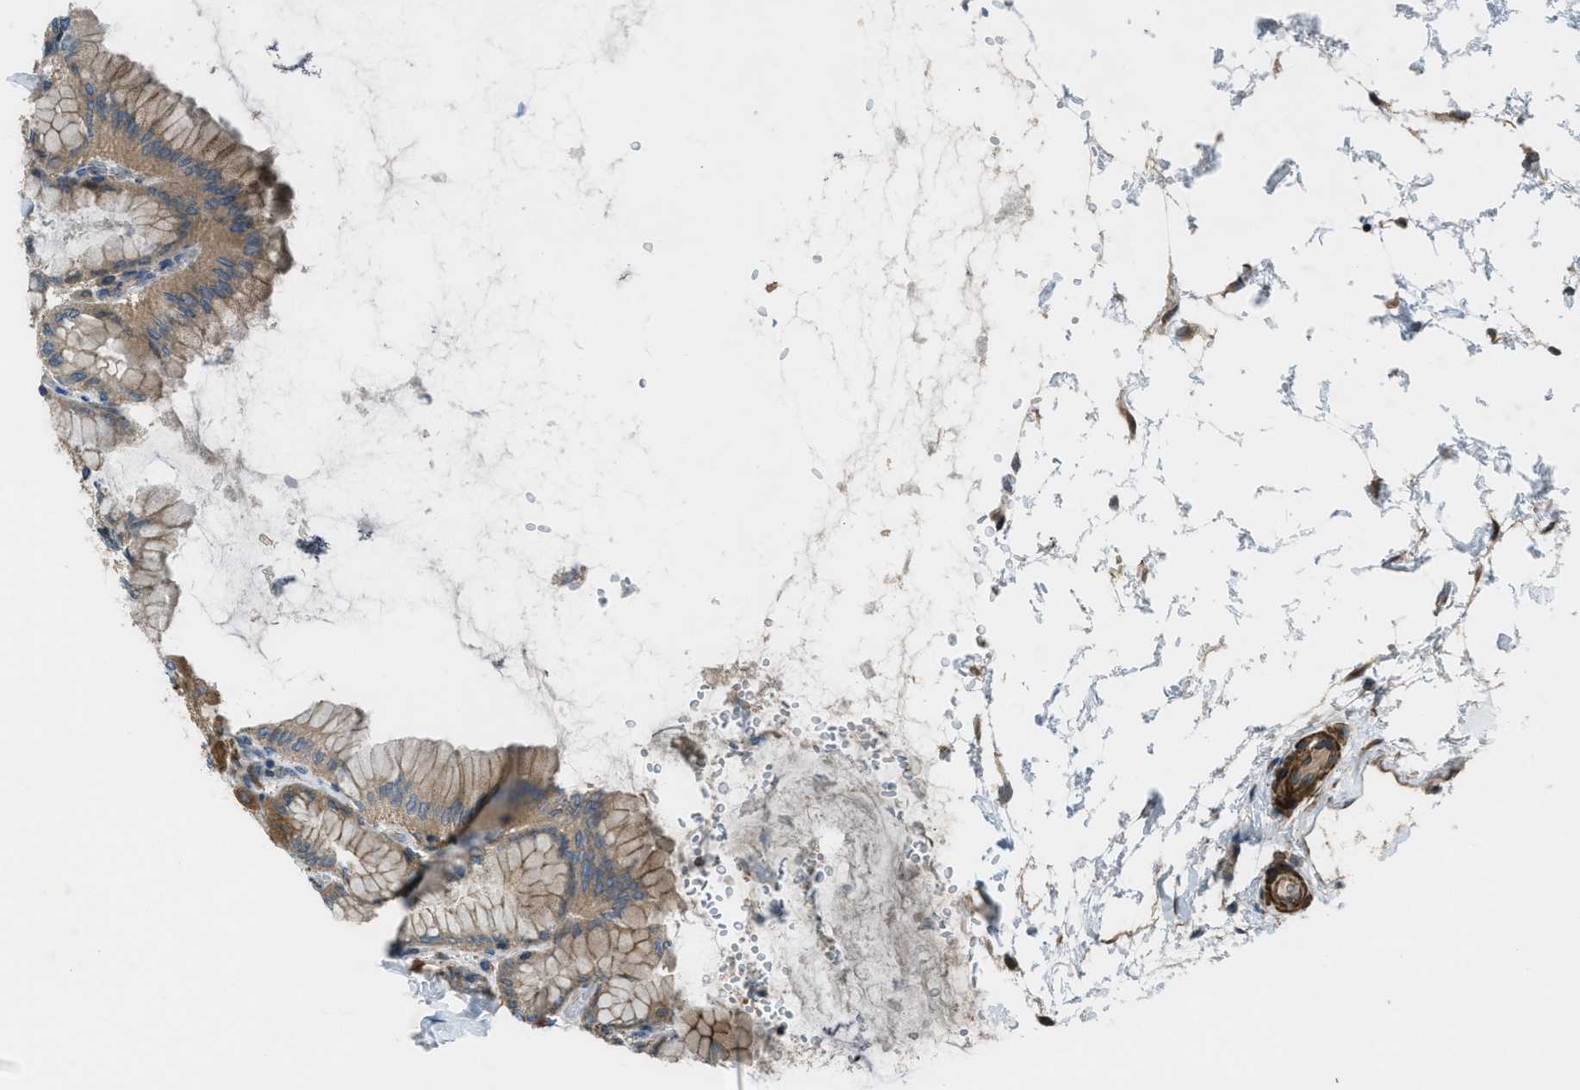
{"staining": {"intensity": "moderate", "quantity": ">75%", "location": "cytoplasmic/membranous"}, "tissue": "stomach", "cell_type": "Glandular cells", "image_type": "normal", "snomed": [{"axis": "morphology", "description": "Normal tissue, NOS"}, {"axis": "topography", "description": "Stomach, upper"}], "caption": "This image exhibits IHC staining of benign human stomach, with medium moderate cytoplasmic/membranous positivity in about >75% of glandular cells.", "gene": "VEZT", "patient": {"sex": "female", "age": 56}}